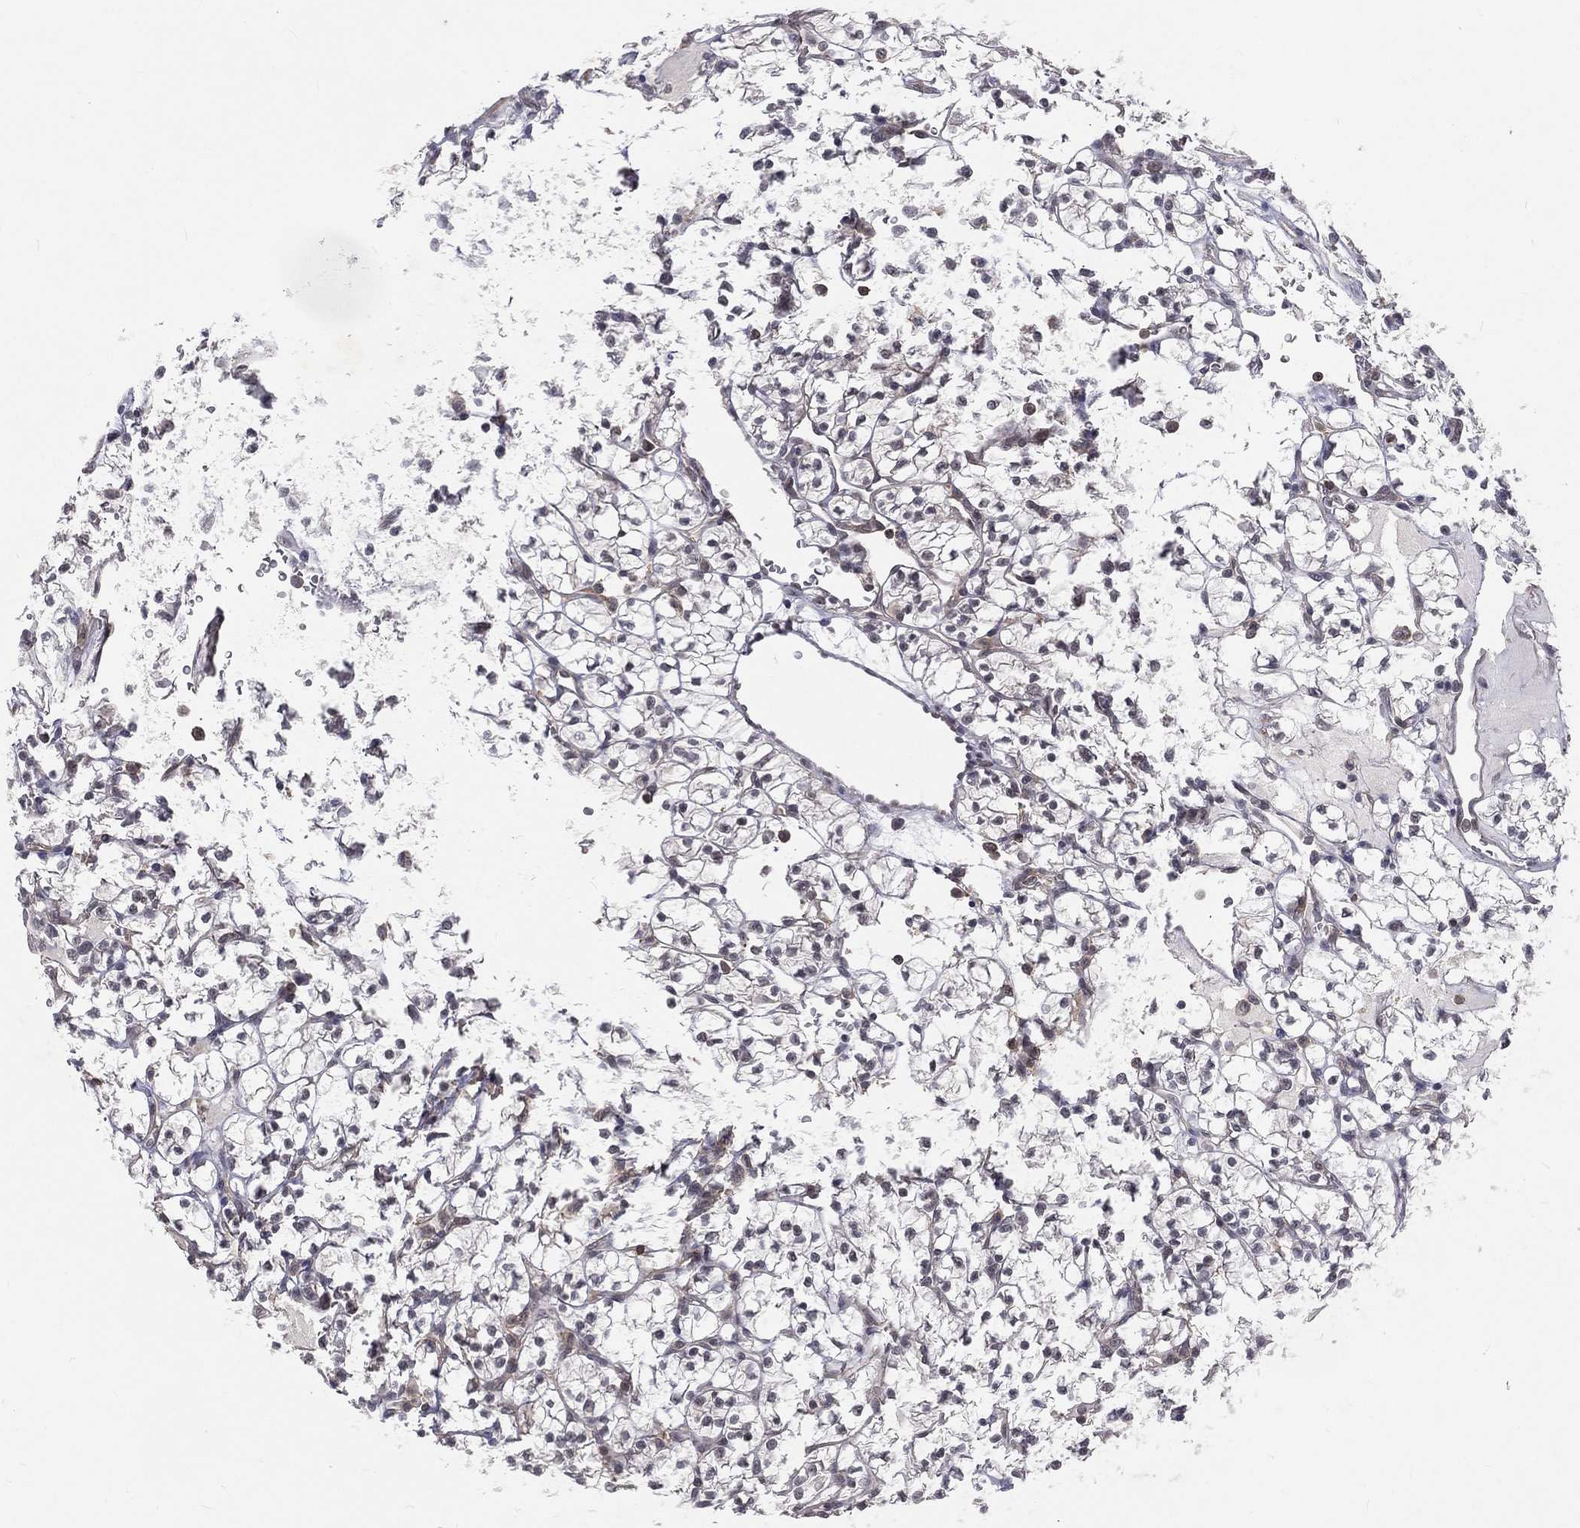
{"staining": {"intensity": "negative", "quantity": "none", "location": "none"}, "tissue": "renal cancer", "cell_type": "Tumor cells", "image_type": "cancer", "snomed": [{"axis": "morphology", "description": "Adenocarcinoma, NOS"}, {"axis": "topography", "description": "Kidney"}], "caption": "A micrograph of renal adenocarcinoma stained for a protein displays no brown staining in tumor cells.", "gene": "MORC2", "patient": {"sex": "female", "age": 89}}